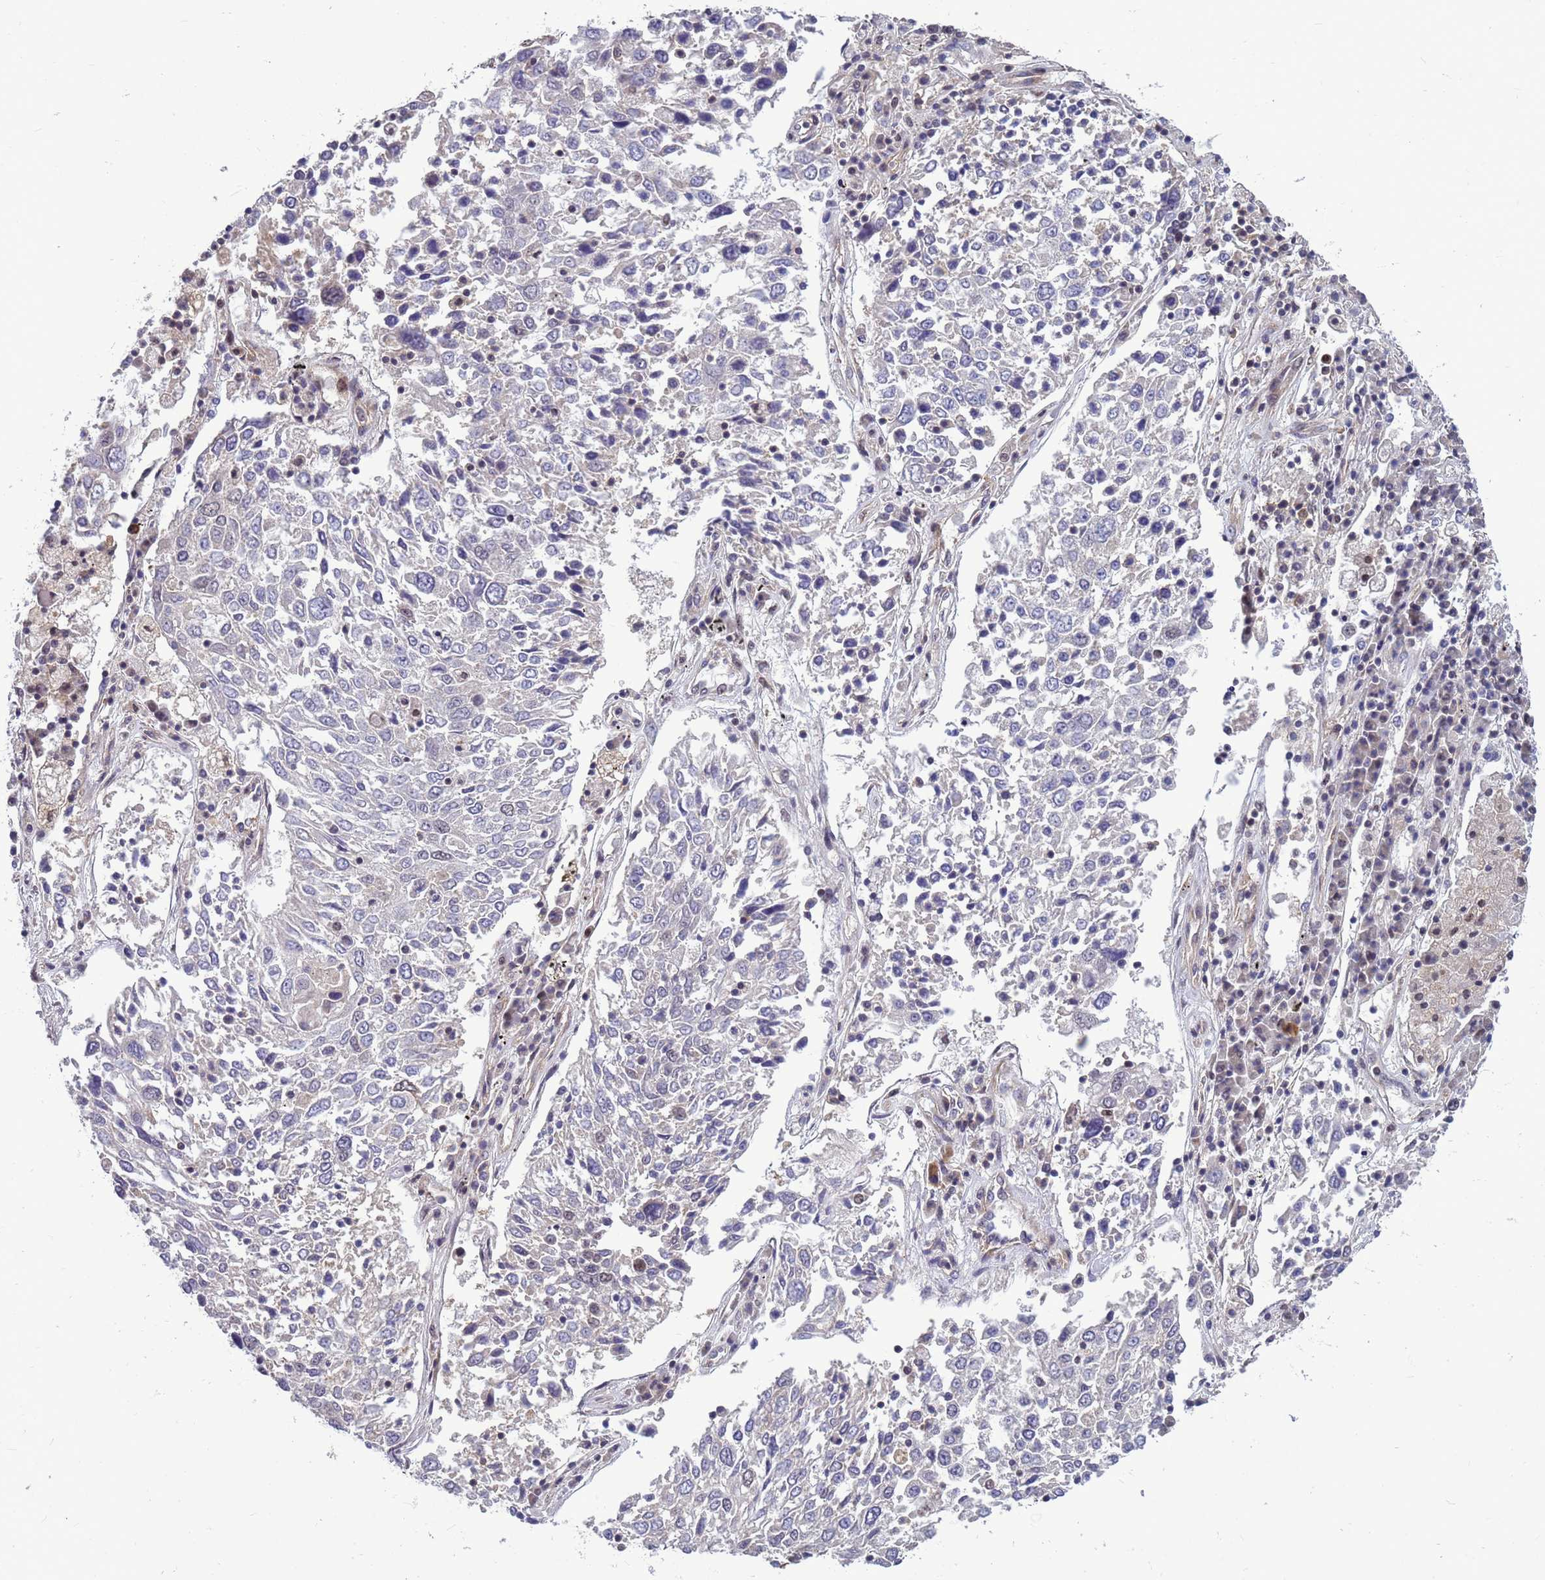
{"staining": {"intensity": "negative", "quantity": "none", "location": "none"}, "tissue": "lung cancer", "cell_type": "Tumor cells", "image_type": "cancer", "snomed": [{"axis": "morphology", "description": "Squamous cell carcinoma, NOS"}, {"axis": "topography", "description": "Lung"}], "caption": "This is an IHC histopathology image of human squamous cell carcinoma (lung). There is no expression in tumor cells.", "gene": "NSL1", "patient": {"sex": "male", "age": 65}}